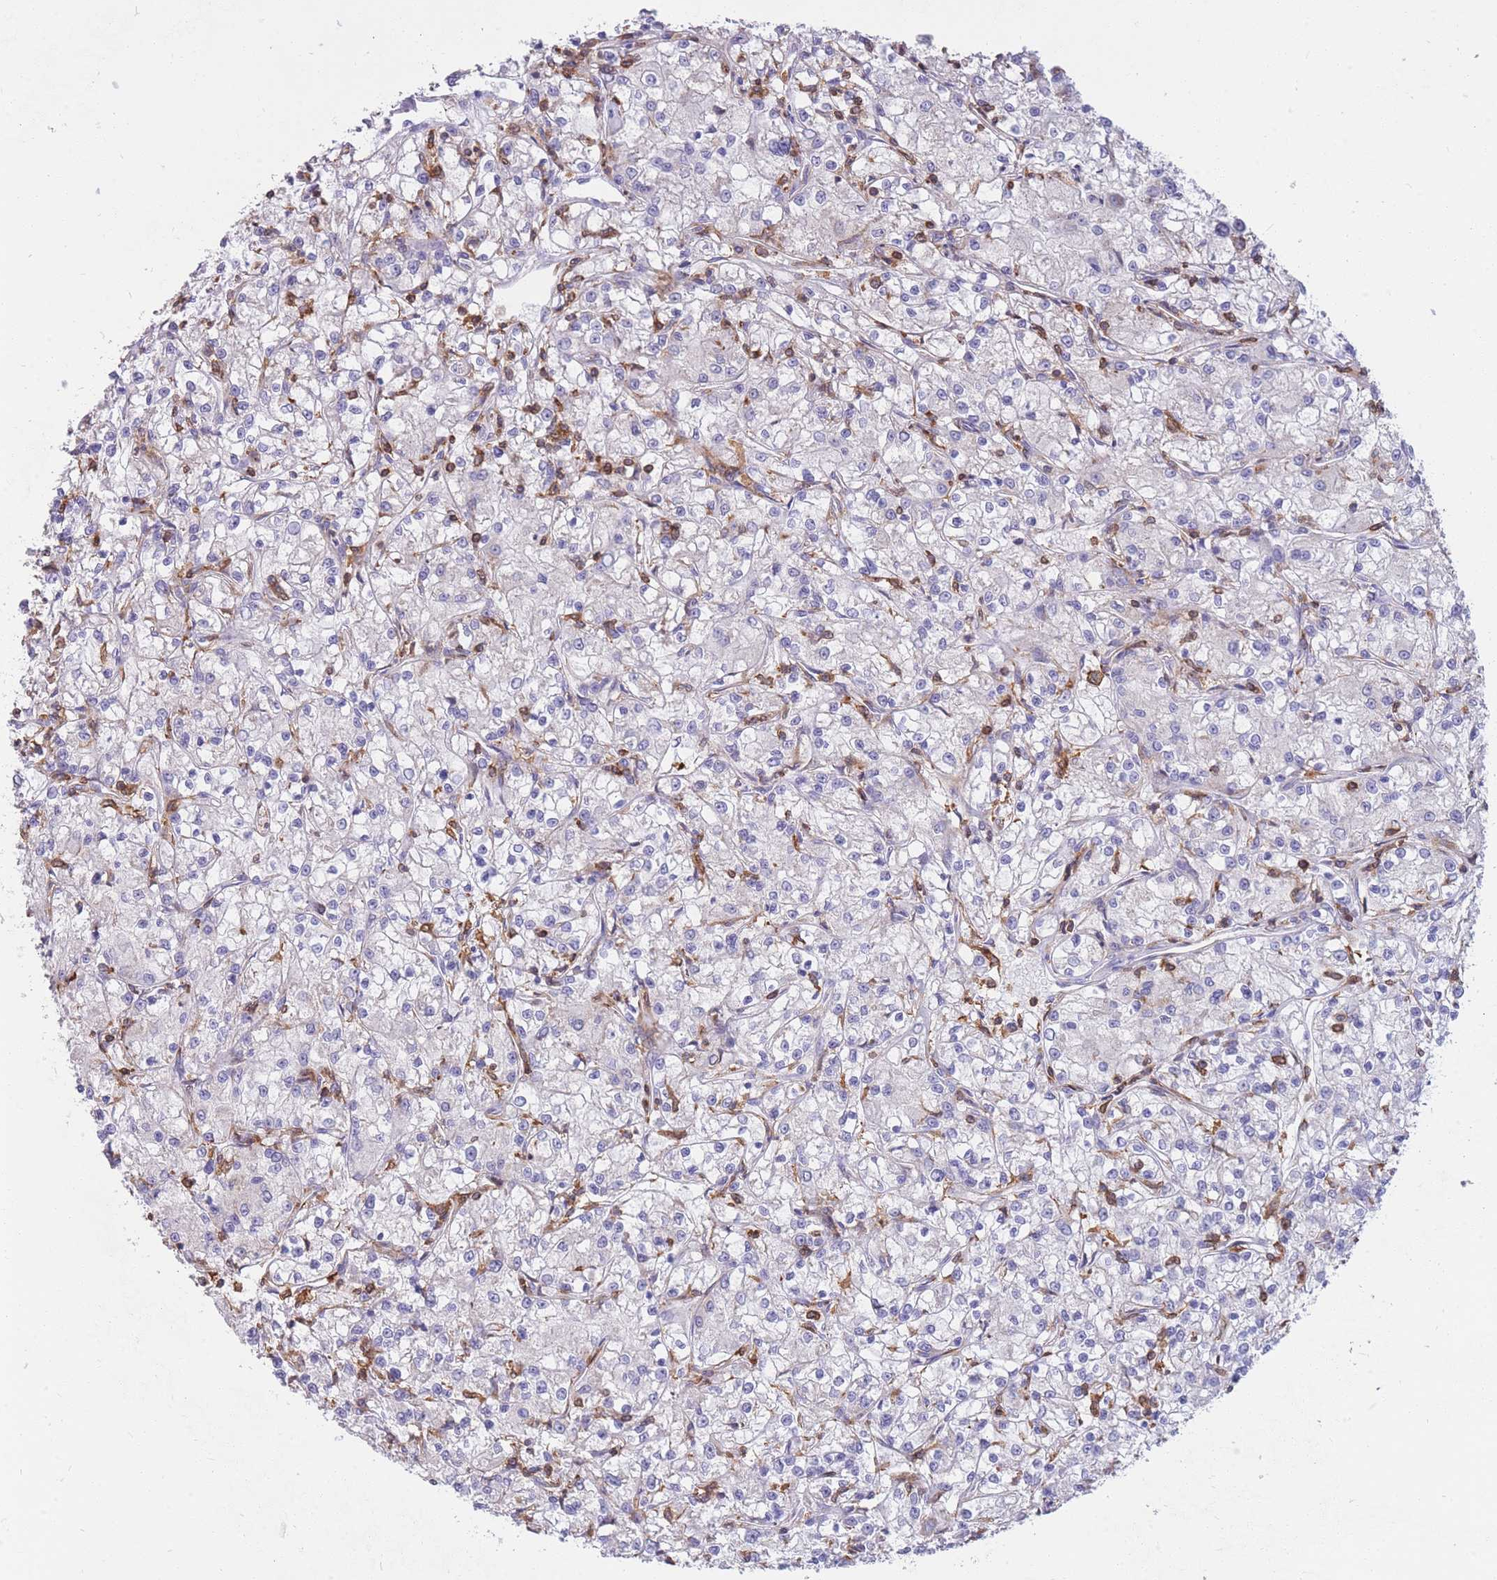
{"staining": {"intensity": "negative", "quantity": "none", "location": "none"}, "tissue": "renal cancer", "cell_type": "Tumor cells", "image_type": "cancer", "snomed": [{"axis": "morphology", "description": "Adenocarcinoma, NOS"}, {"axis": "topography", "description": "Kidney"}], "caption": "The immunohistochemistry photomicrograph has no significant staining in tumor cells of renal cancer (adenocarcinoma) tissue.", "gene": "MRPL54", "patient": {"sex": "female", "age": 59}}